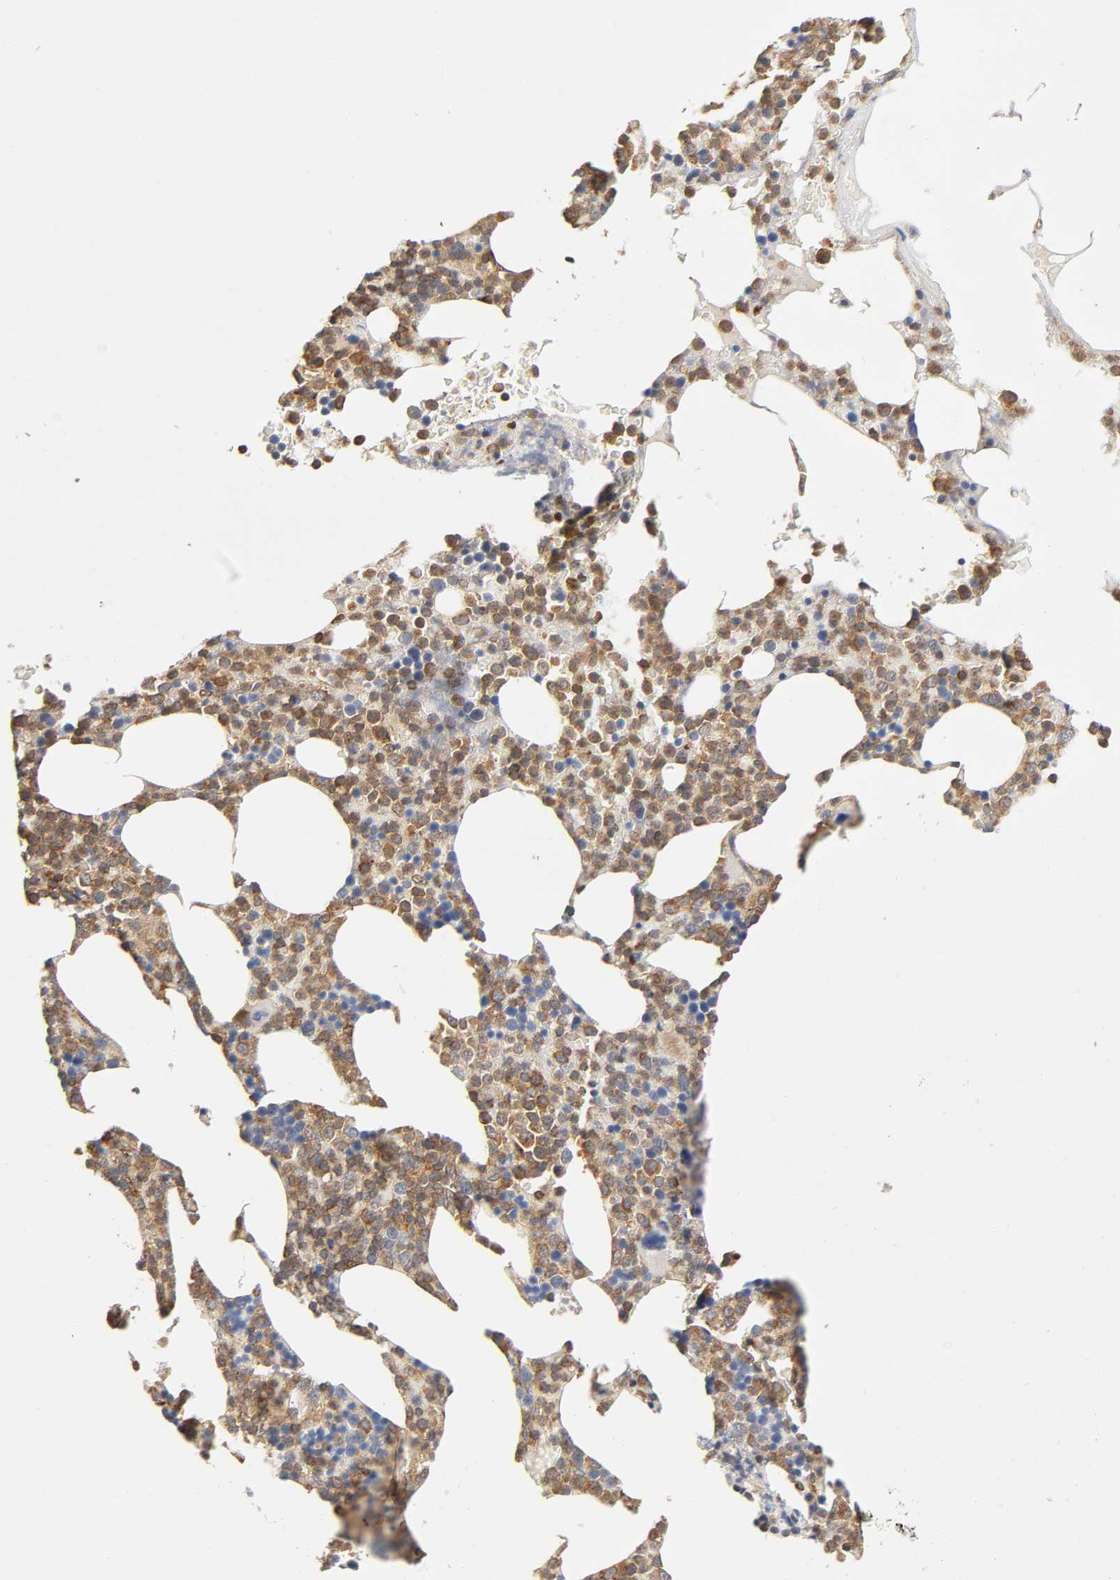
{"staining": {"intensity": "moderate", "quantity": "25%-75%", "location": "cytoplasmic/membranous"}, "tissue": "bone marrow", "cell_type": "Hematopoietic cells", "image_type": "normal", "snomed": [{"axis": "morphology", "description": "Normal tissue, NOS"}, {"axis": "topography", "description": "Bone marrow"}], "caption": "Human bone marrow stained for a protein (brown) shows moderate cytoplasmic/membranous positive staining in approximately 25%-75% of hematopoietic cells.", "gene": "PAFAH1B1", "patient": {"sex": "female", "age": 66}}